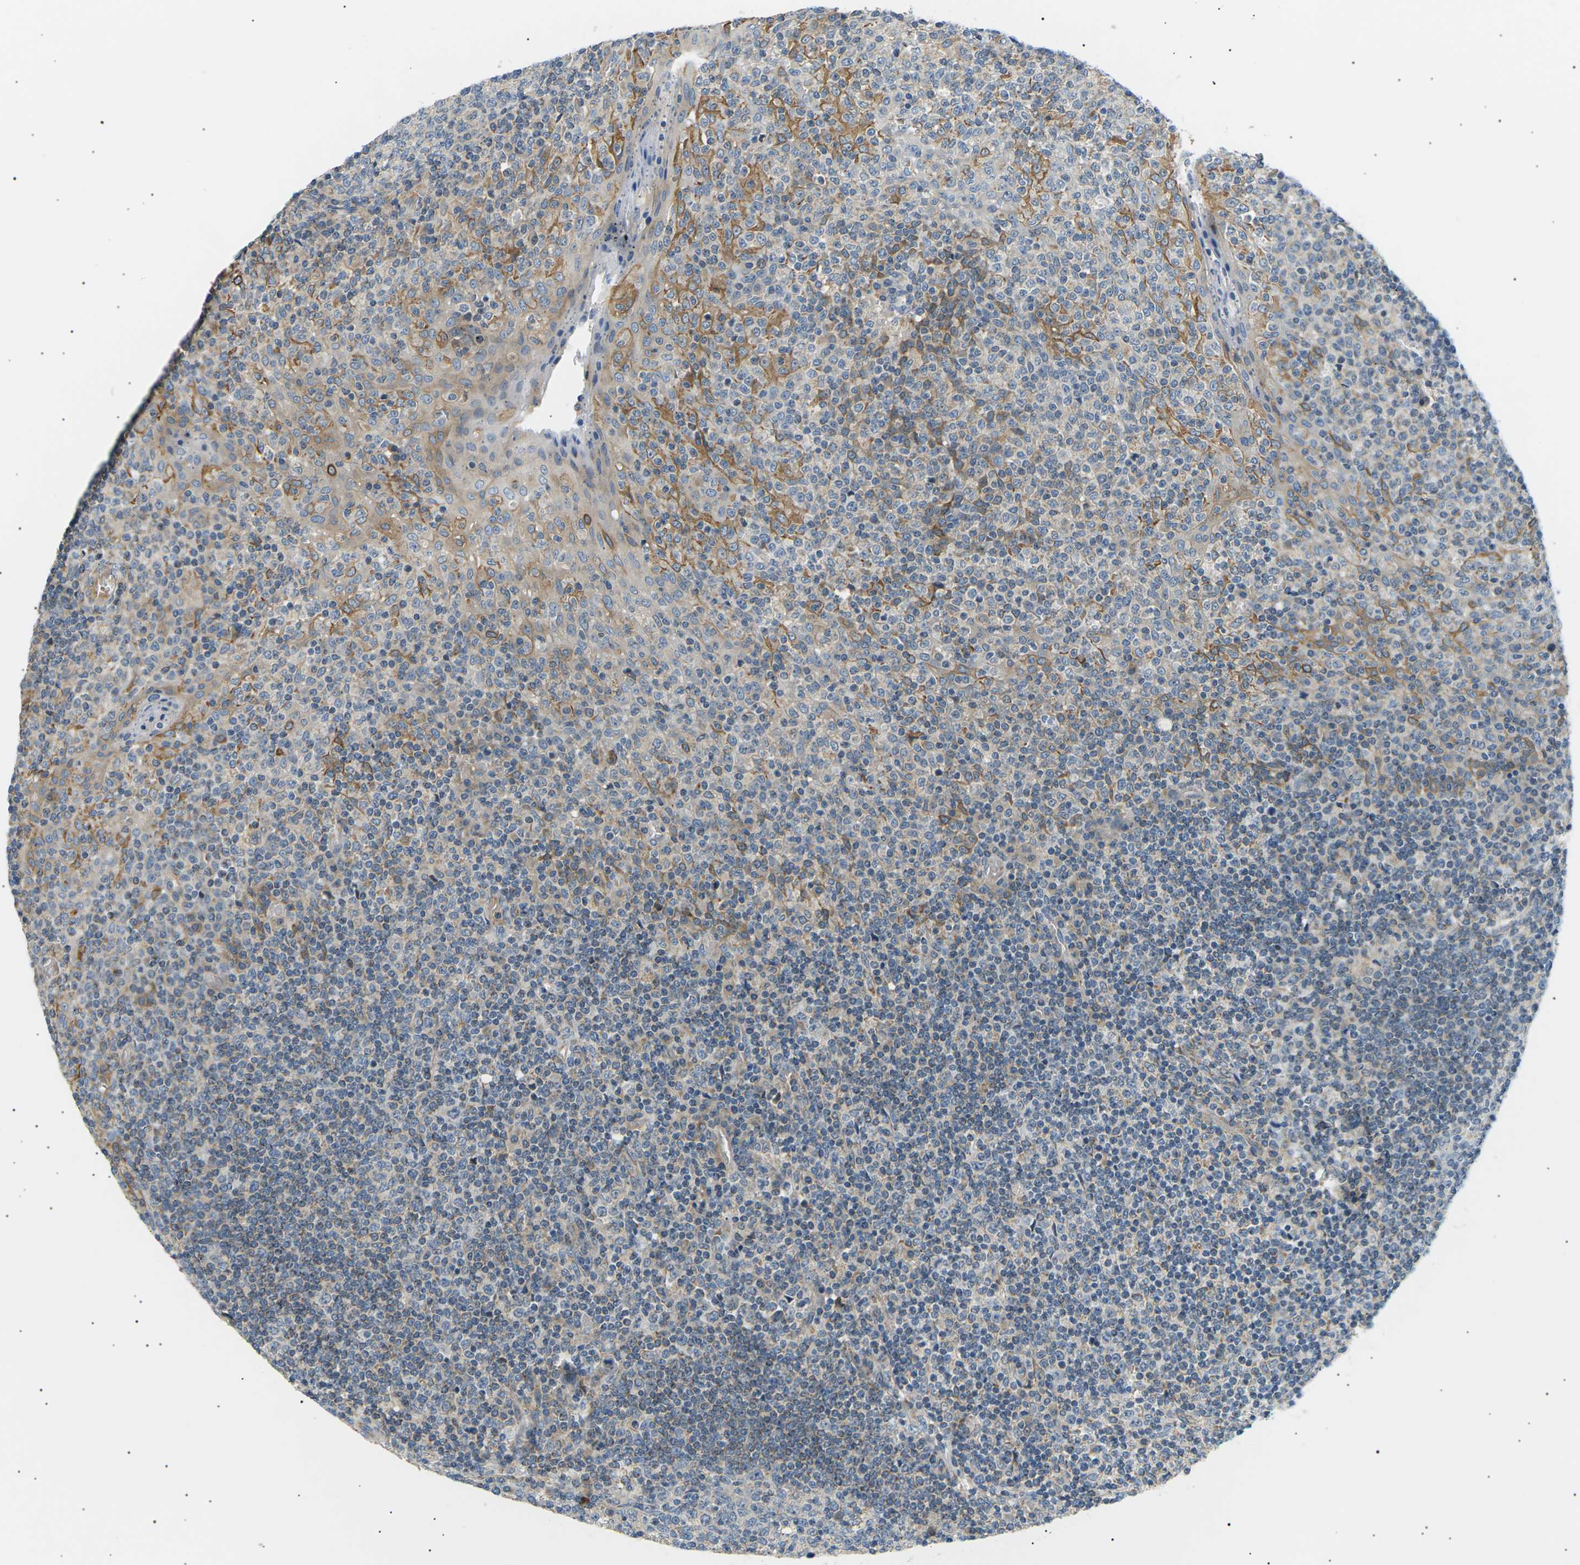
{"staining": {"intensity": "weak", "quantity": "<25%", "location": "cytoplasmic/membranous"}, "tissue": "tonsil", "cell_type": "Germinal center cells", "image_type": "normal", "snomed": [{"axis": "morphology", "description": "Normal tissue, NOS"}, {"axis": "topography", "description": "Tonsil"}], "caption": "Protein analysis of normal tonsil demonstrates no significant staining in germinal center cells.", "gene": "TBC1D8", "patient": {"sex": "female", "age": 19}}